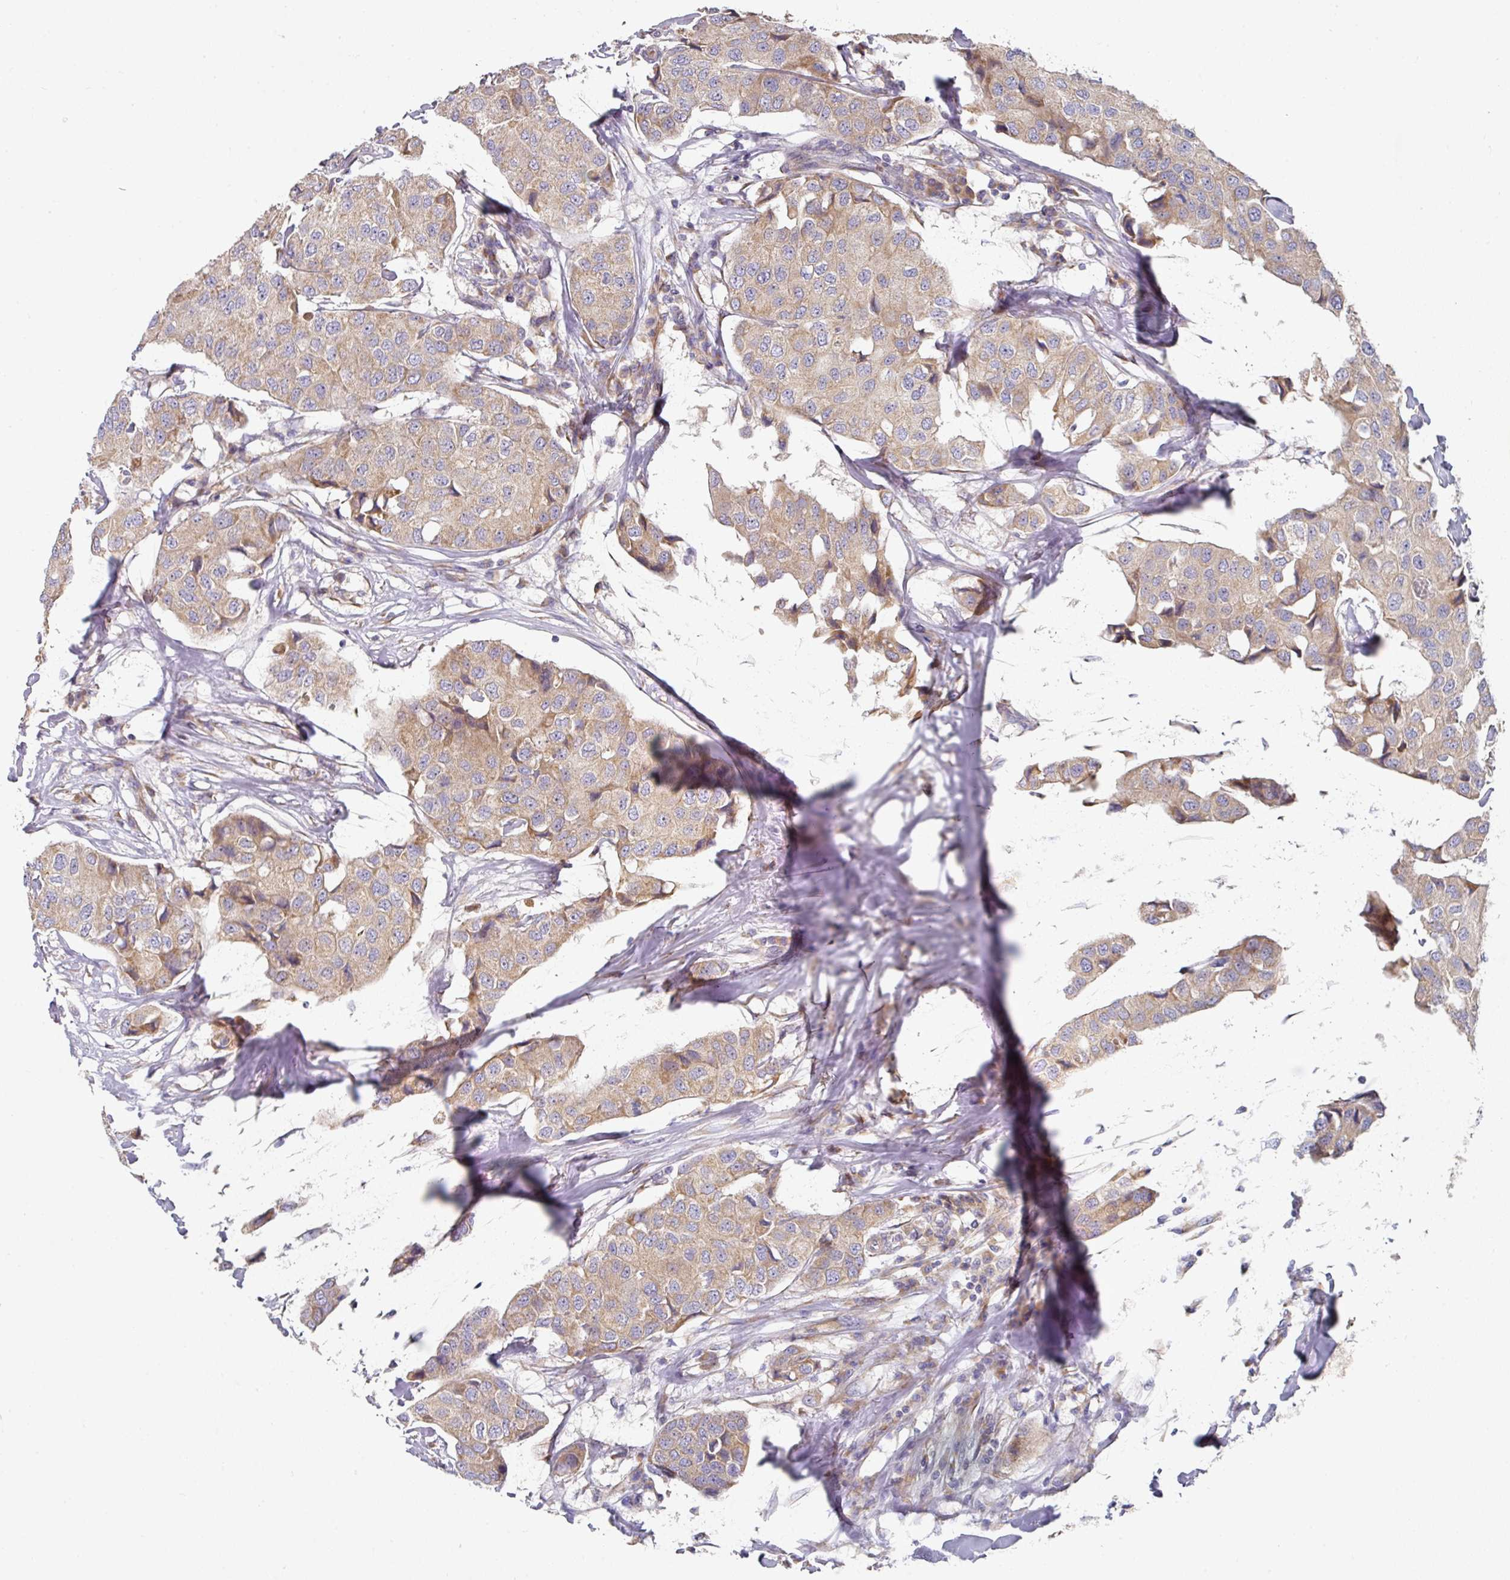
{"staining": {"intensity": "weak", "quantity": "25%-75%", "location": "cytoplasmic/membranous"}, "tissue": "breast cancer", "cell_type": "Tumor cells", "image_type": "cancer", "snomed": [{"axis": "morphology", "description": "Duct carcinoma"}, {"axis": "topography", "description": "Breast"}], "caption": "Tumor cells display weak cytoplasmic/membranous expression in approximately 25%-75% of cells in invasive ductal carcinoma (breast). (Brightfield microscopy of DAB IHC at high magnification).", "gene": "PYROXD2", "patient": {"sex": "female", "age": 80}}